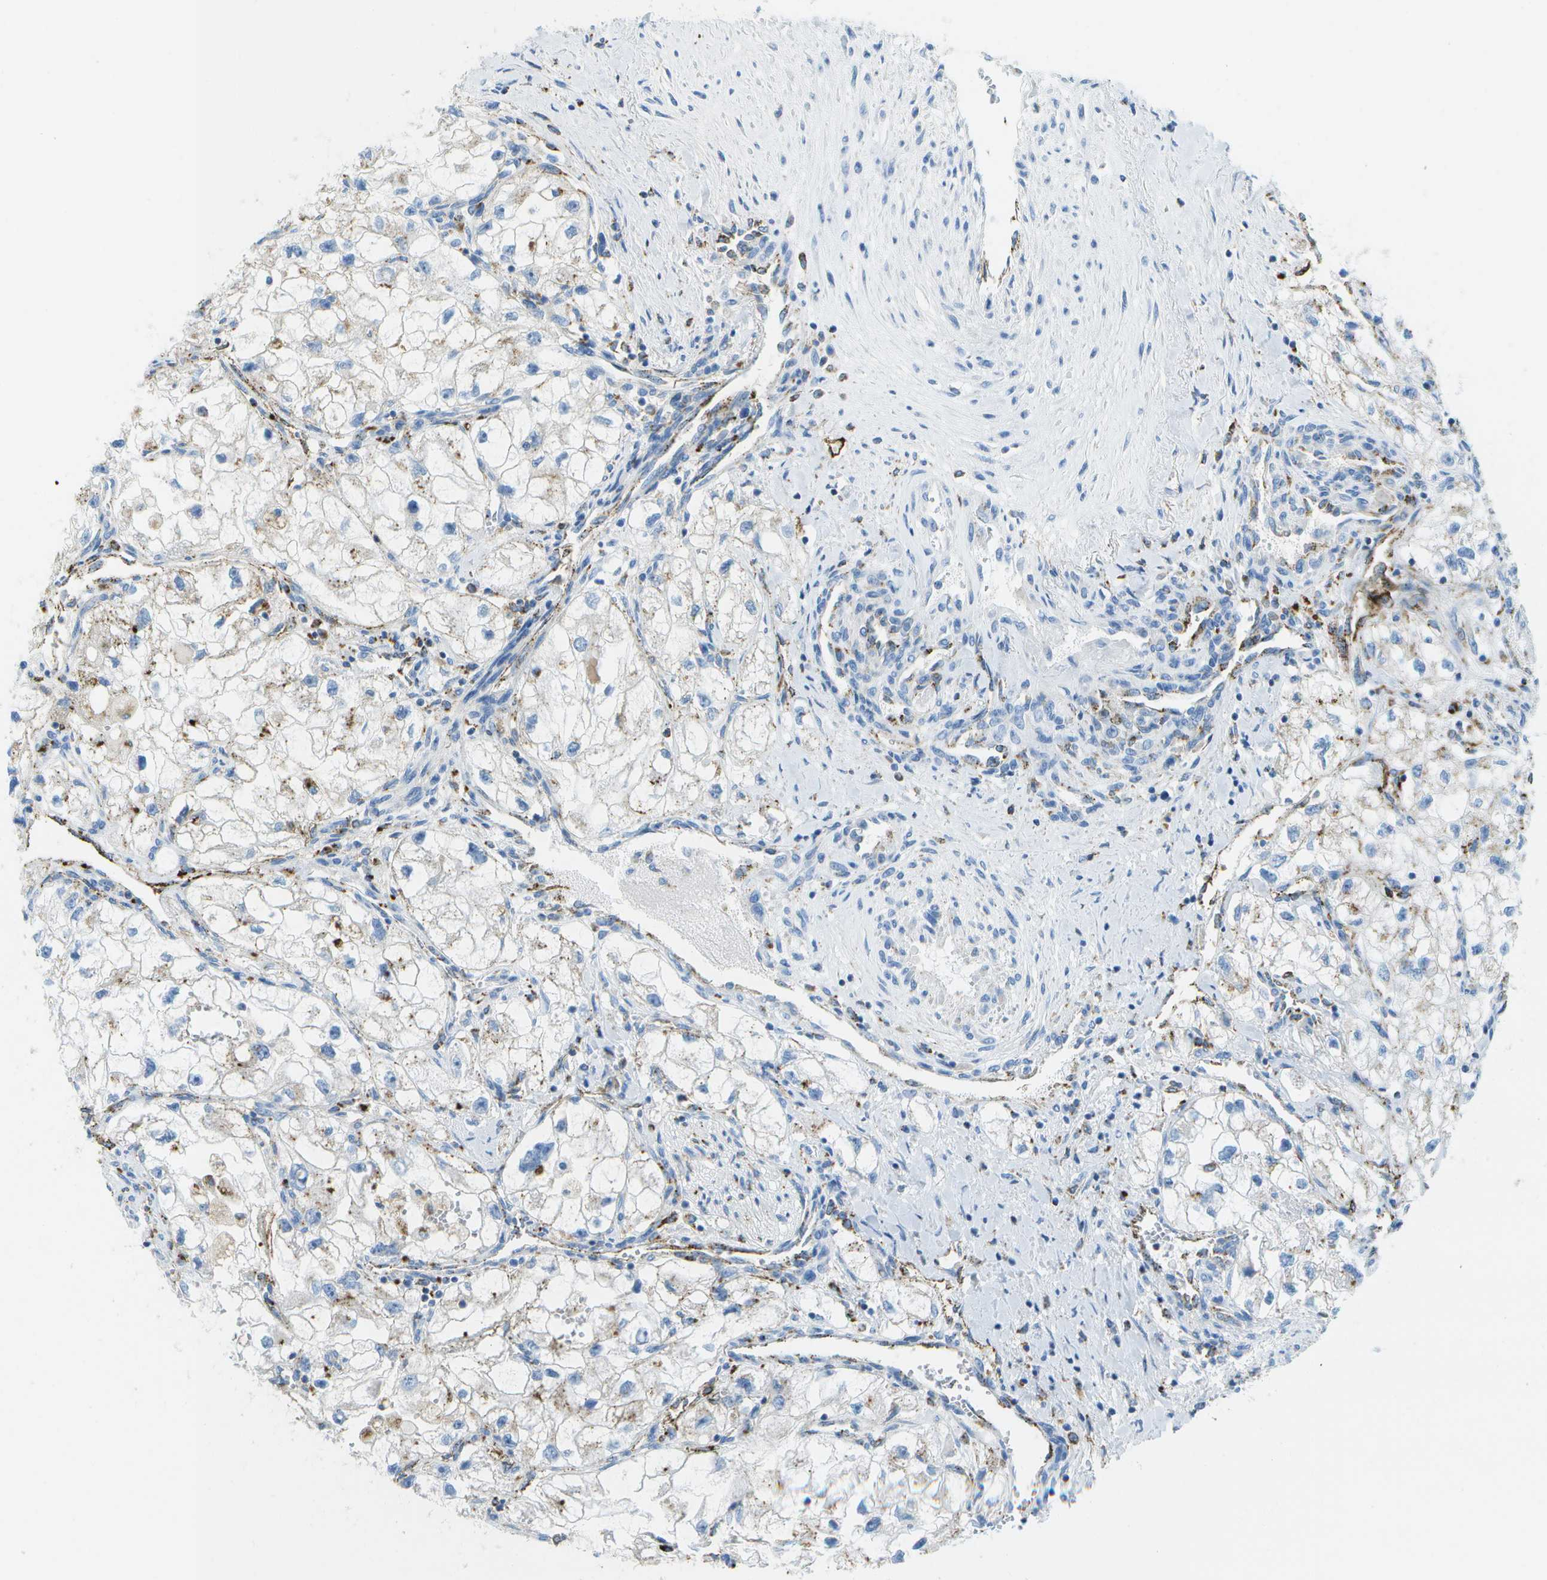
{"staining": {"intensity": "weak", "quantity": "<25%", "location": "cytoplasmic/membranous"}, "tissue": "renal cancer", "cell_type": "Tumor cells", "image_type": "cancer", "snomed": [{"axis": "morphology", "description": "Adenocarcinoma, NOS"}, {"axis": "topography", "description": "Kidney"}], "caption": "Tumor cells are negative for protein expression in human adenocarcinoma (renal).", "gene": "PRCP", "patient": {"sex": "female", "age": 70}}